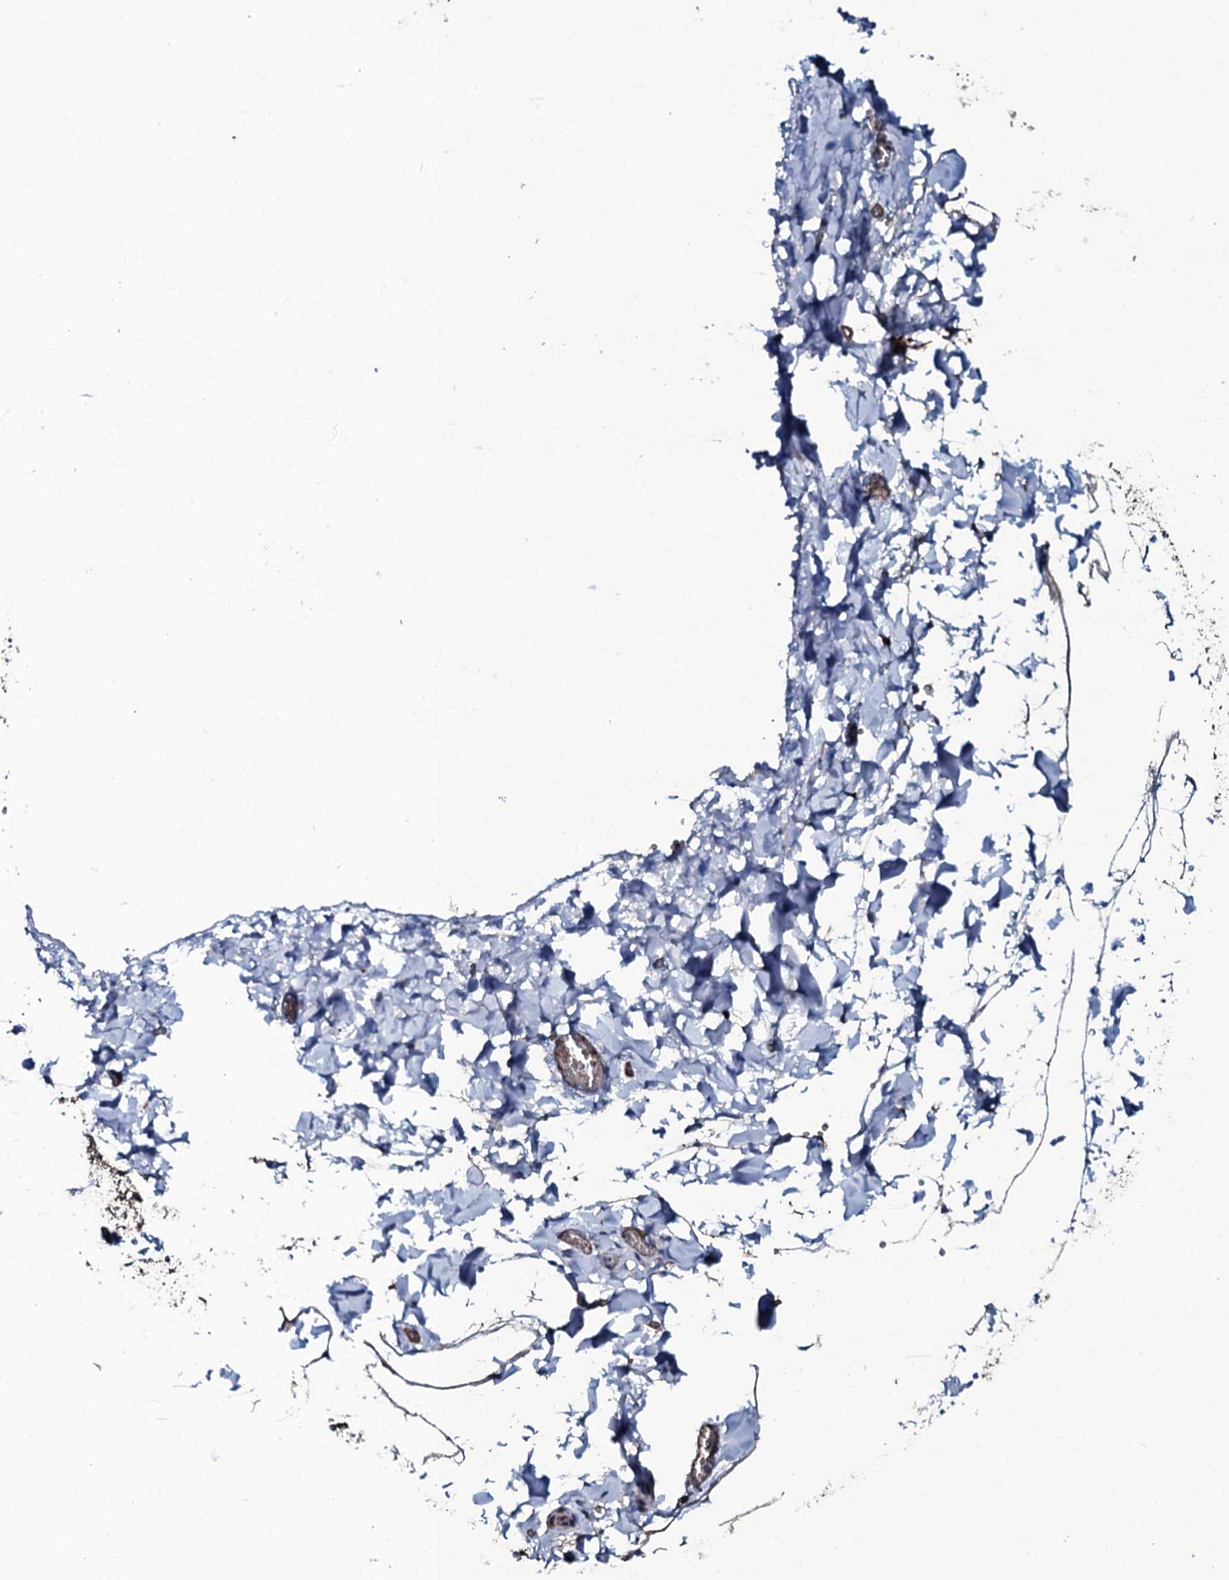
{"staining": {"intensity": "negative", "quantity": "none", "location": "none"}, "tissue": "adipose tissue", "cell_type": "Adipocytes", "image_type": "normal", "snomed": [{"axis": "morphology", "description": "Normal tissue, NOS"}, {"axis": "topography", "description": "Gallbladder"}, {"axis": "topography", "description": "Peripheral nerve tissue"}], "caption": "Immunohistochemical staining of benign adipose tissue displays no significant positivity in adipocytes. (DAB immunohistochemistry (IHC) visualized using brightfield microscopy, high magnification).", "gene": "RAB12", "patient": {"sex": "male", "age": 38}}